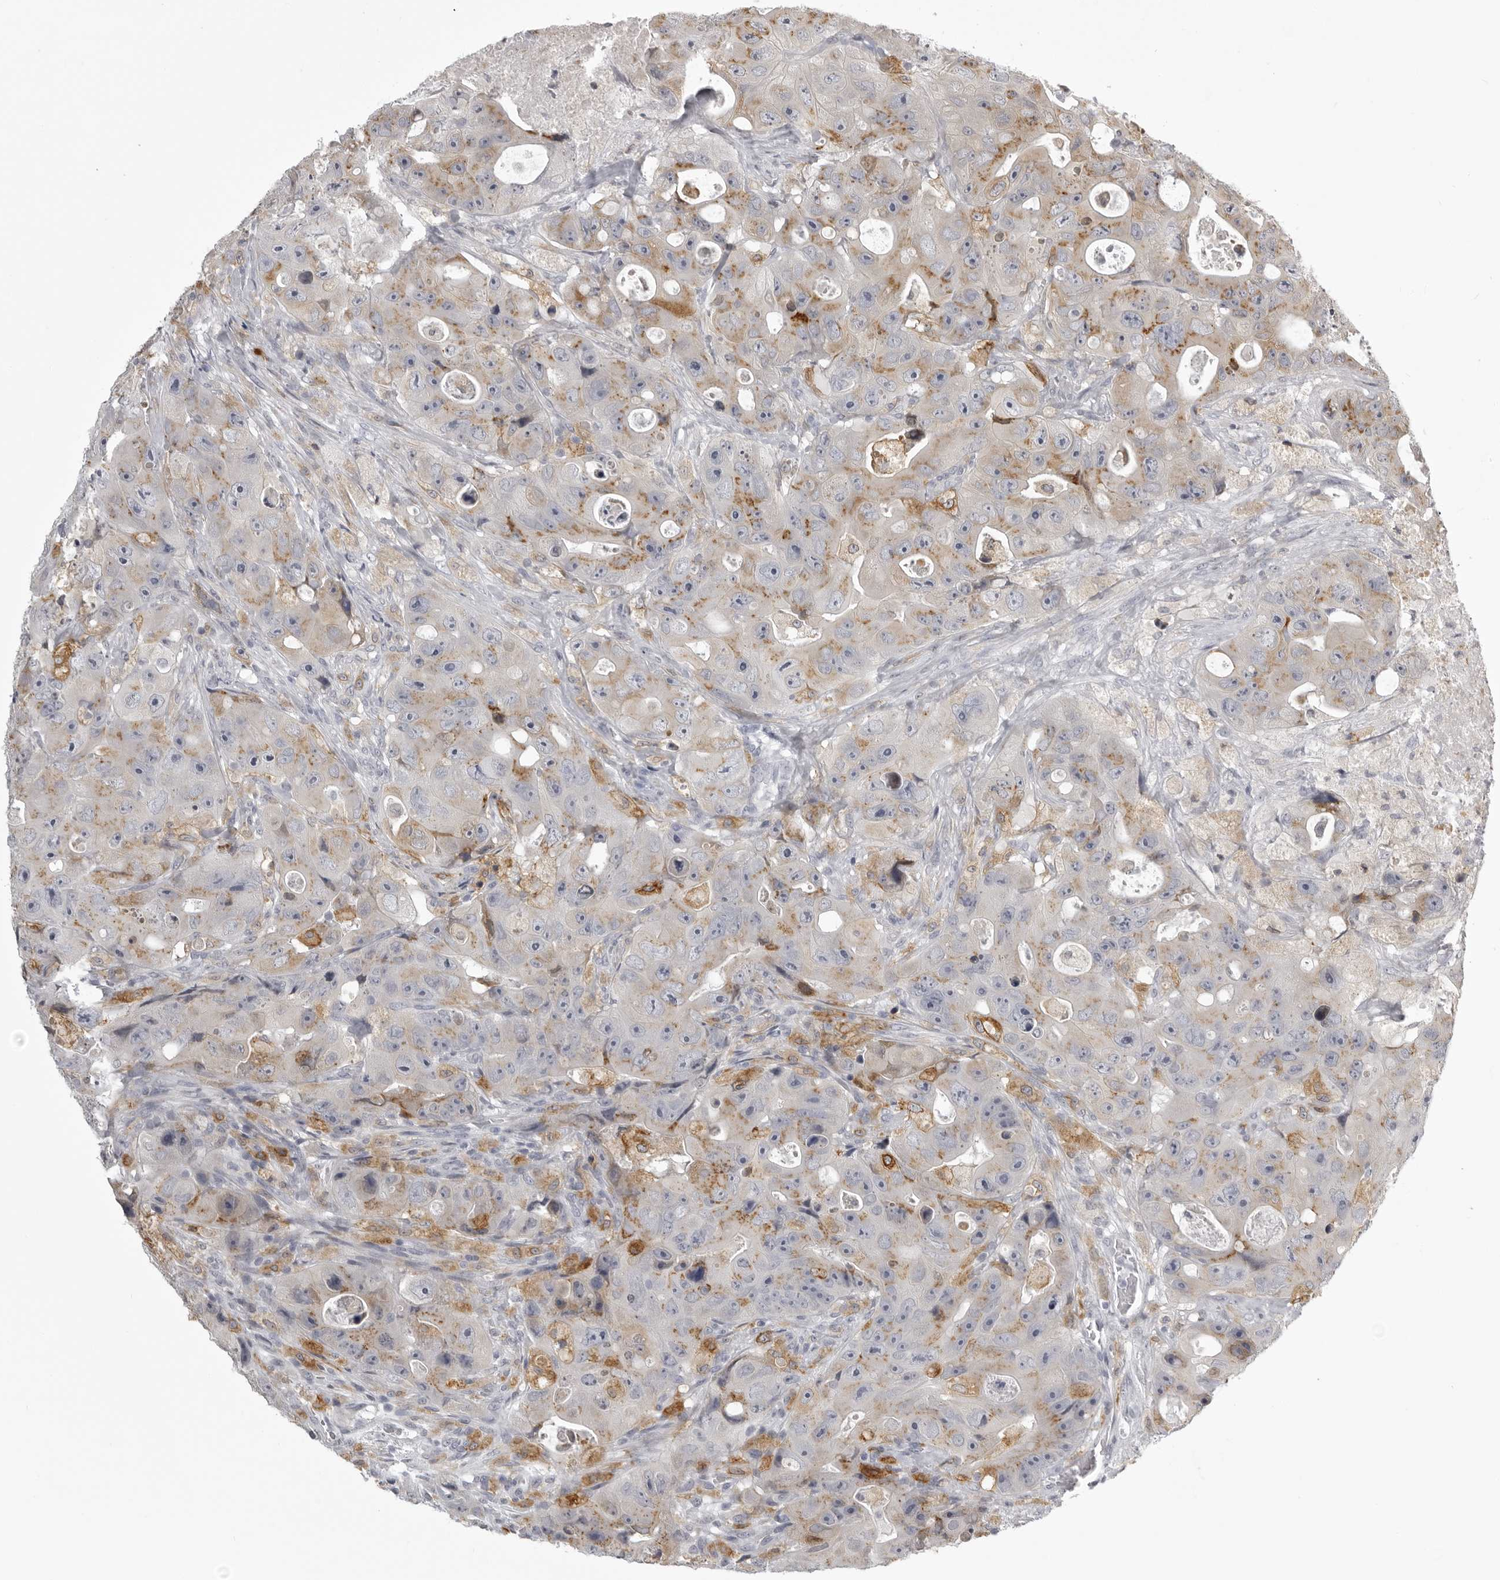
{"staining": {"intensity": "moderate", "quantity": "<25%", "location": "cytoplasmic/membranous"}, "tissue": "colorectal cancer", "cell_type": "Tumor cells", "image_type": "cancer", "snomed": [{"axis": "morphology", "description": "Adenocarcinoma, NOS"}, {"axis": "topography", "description": "Colon"}], "caption": "Tumor cells reveal moderate cytoplasmic/membranous positivity in about <25% of cells in colorectal cancer. Using DAB (brown) and hematoxylin (blue) stains, captured at high magnification using brightfield microscopy.", "gene": "NCEH1", "patient": {"sex": "female", "age": 46}}